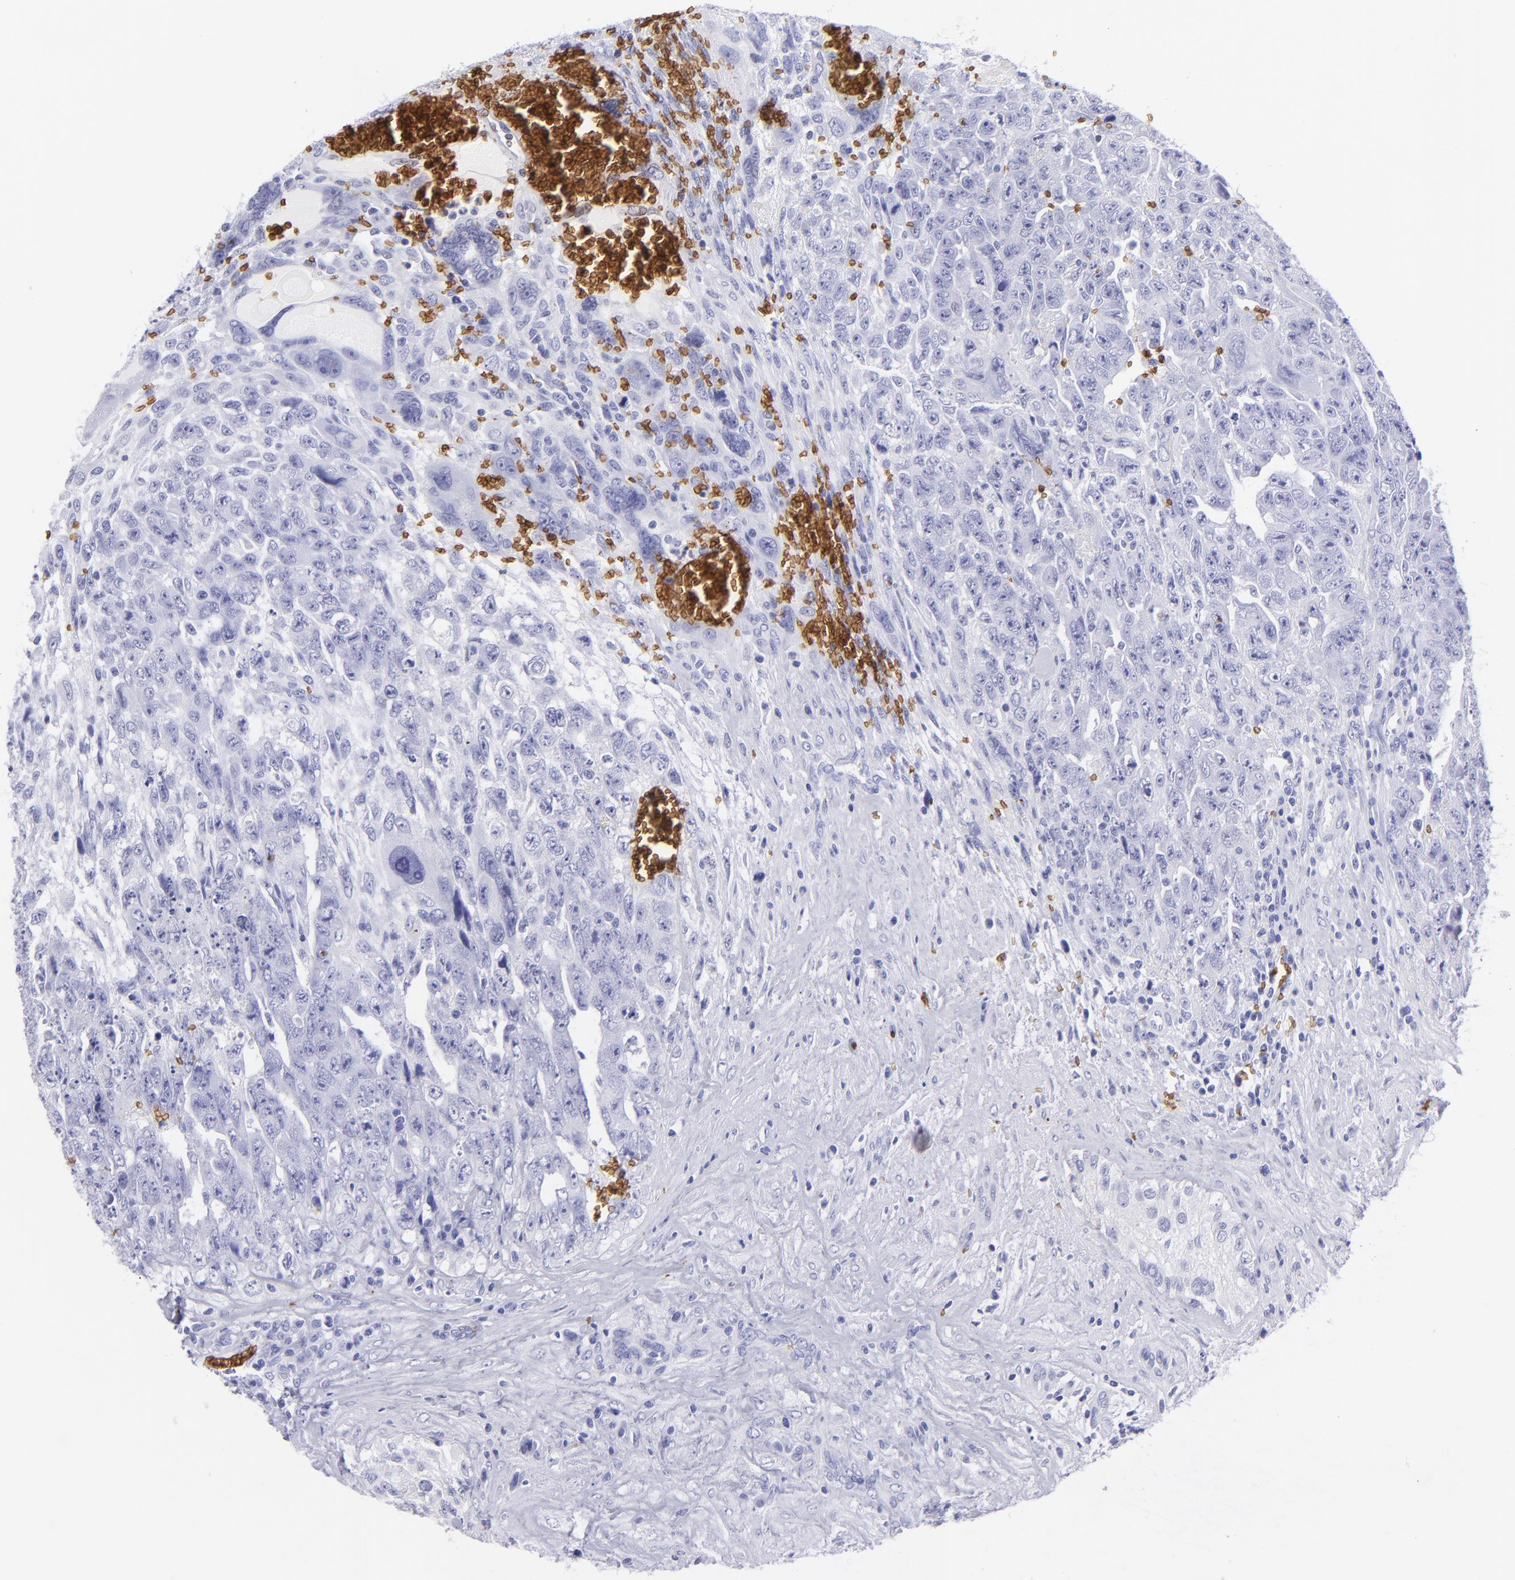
{"staining": {"intensity": "negative", "quantity": "none", "location": "none"}, "tissue": "testis cancer", "cell_type": "Tumor cells", "image_type": "cancer", "snomed": [{"axis": "morphology", "description": "Carcinoma, Embryonal, NOS"}, {"axis": "topography", "description": "Testis"}], "caption": "Tumor cells are negative for protein expression in human testis cancer.", "gene": "GYPA", "patient": {"sex": "male", "age": 28}}